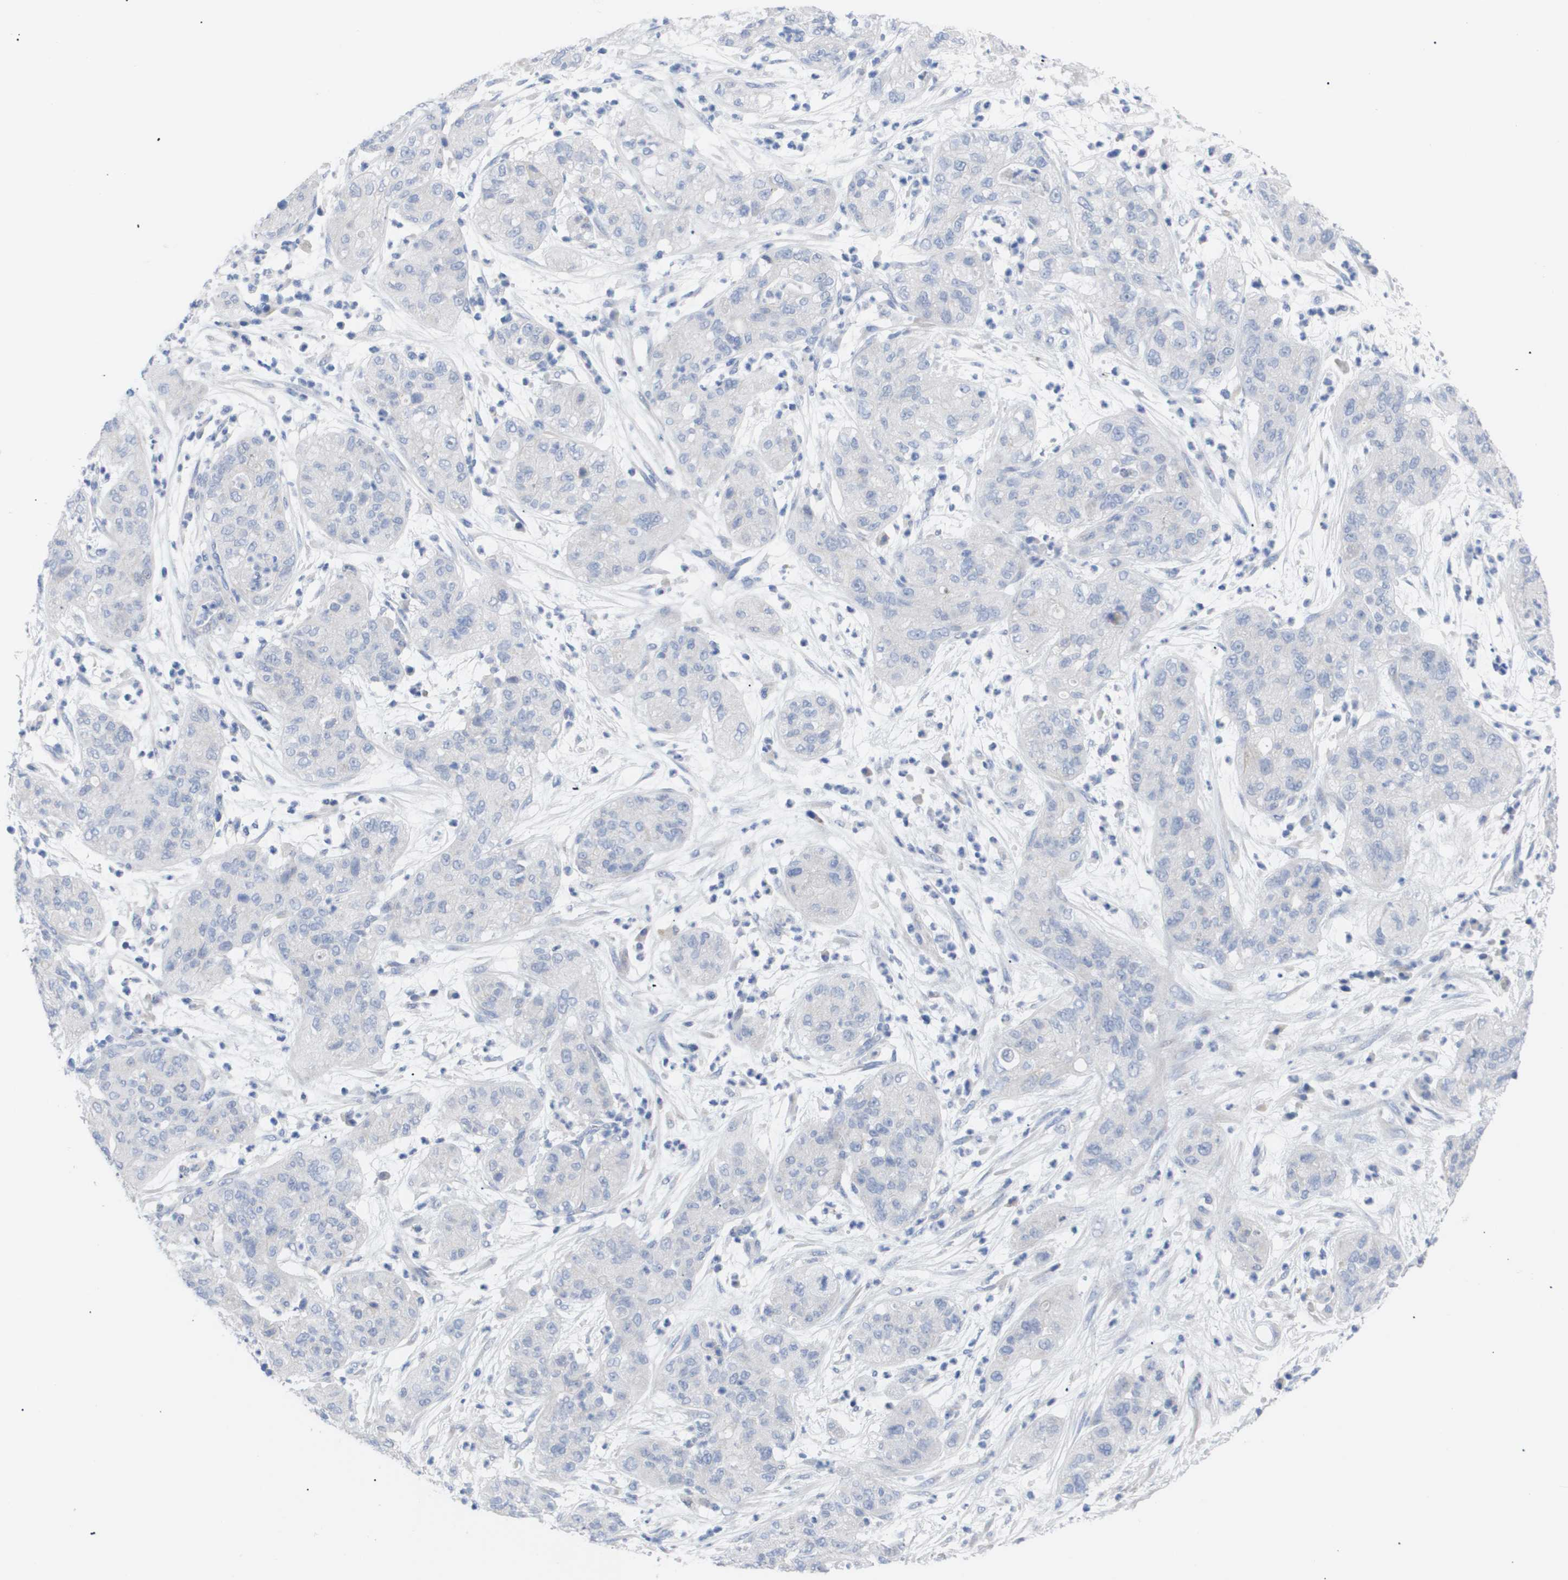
{"staining": {"intensity": "negative", "quantity": "none", "location": "none"}, "tissue": "pancreatic cancer", "cell_type": "Tumor cells", "image_type": "cancer", "snomed": [{"axis": "morphology", "description": "Adenocarcinoma, NOS"}, {"axis": "topography", "description": "Pancreas"}], "caption": "A histopathology image of human adenocarcinoma (pancreatic) is negative for staining in tumor cells.", "gene": "CAV3", "patient": {"sex": "female", "age": 78}}